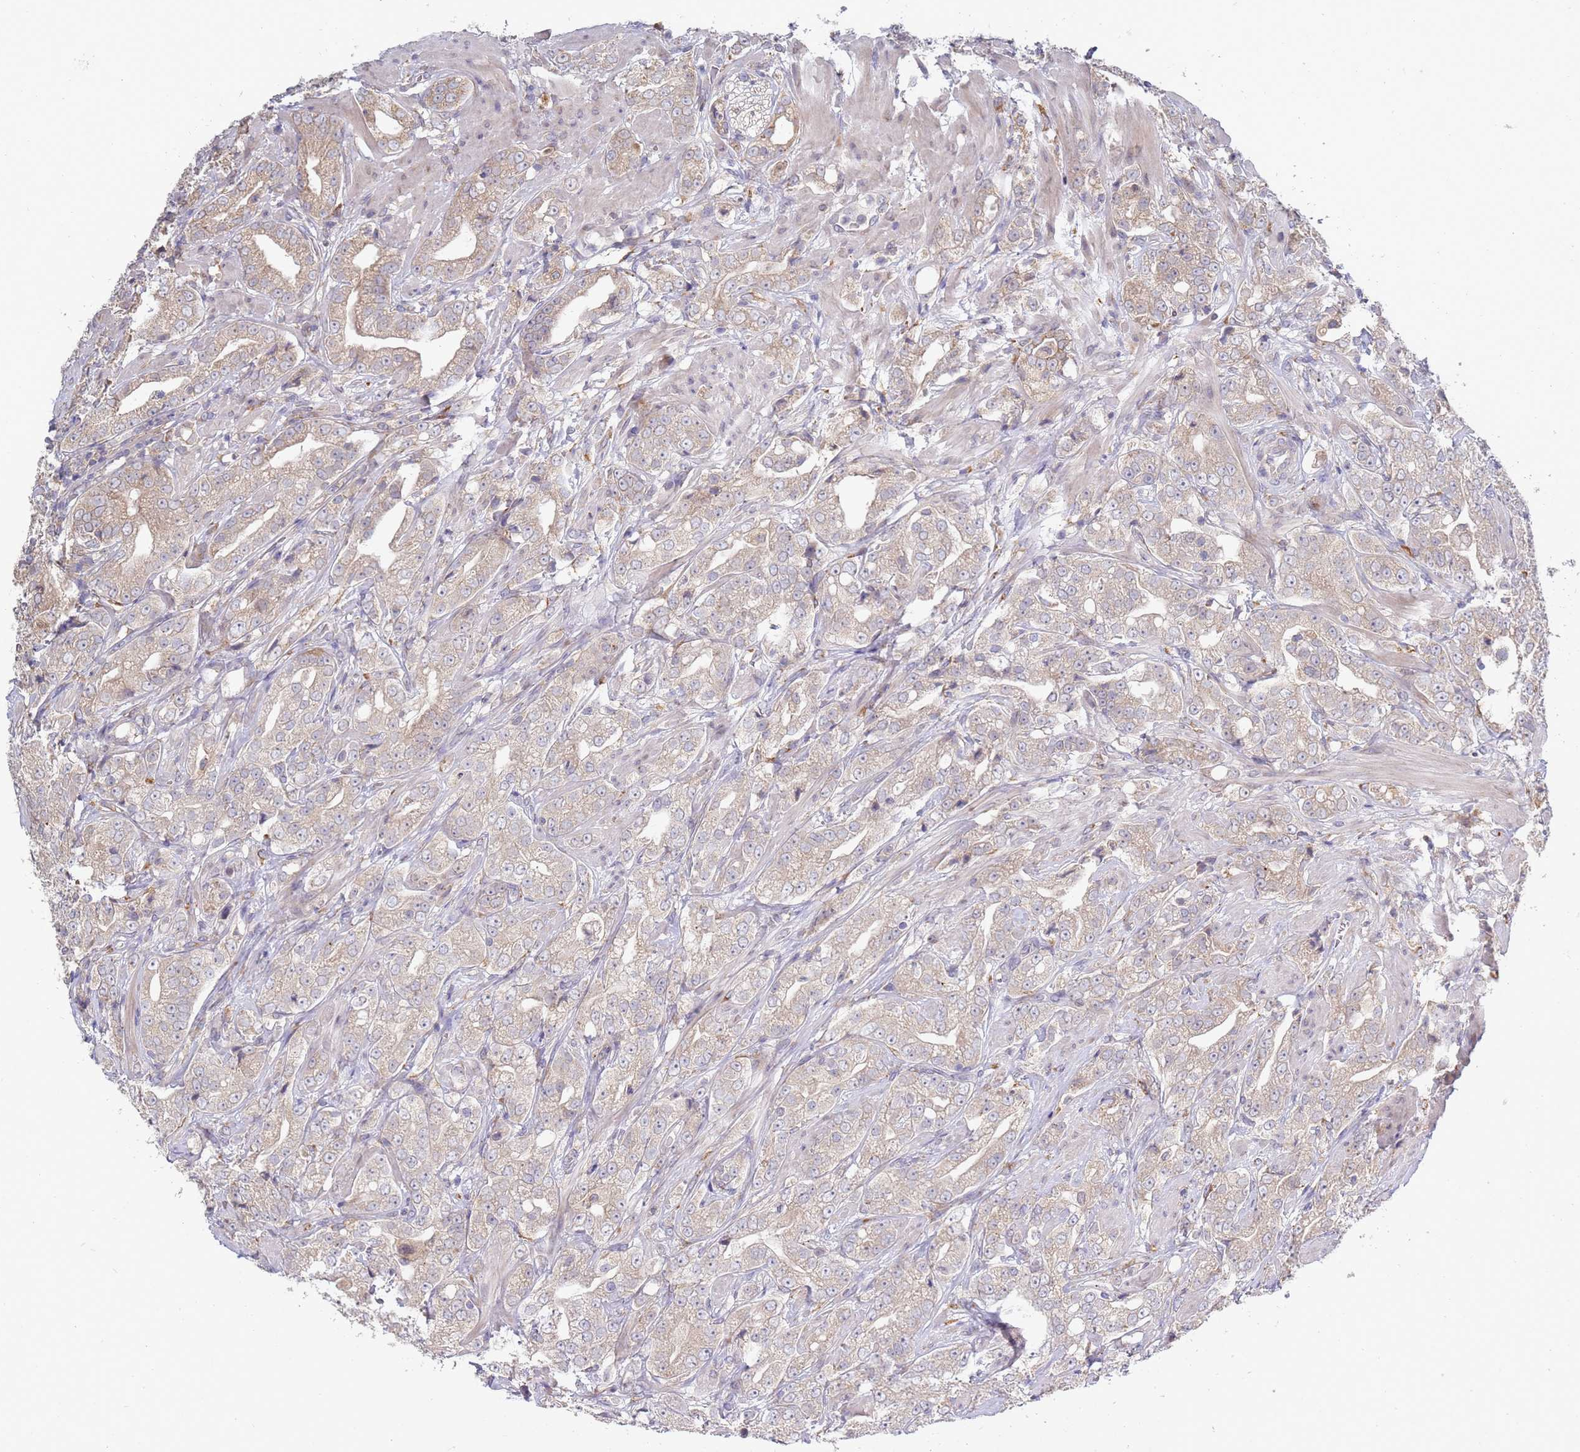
{"staining": {"intensity": "weak", "quantity": "<25%", "location": "cytoplasmic/membranous"}, "tissue": "prostate cancer", "cell_type": "Tumor cells", "image_type": "cancer", "snomed": [{"axis": "morphology", "description": "Adenocarcinoma, Low grade"}, {"axis": "topography", "description": "Prostate"}], "caption": "An image of low-grade adenocarcinoma (prostate) stained for a protein shows no brown staining in tumor cells. (DAB (3,3'-diaminobenzidine) IHC, high magnification).", "gene": "VRK2", "patient": {"sex": "male", "age": 67}}